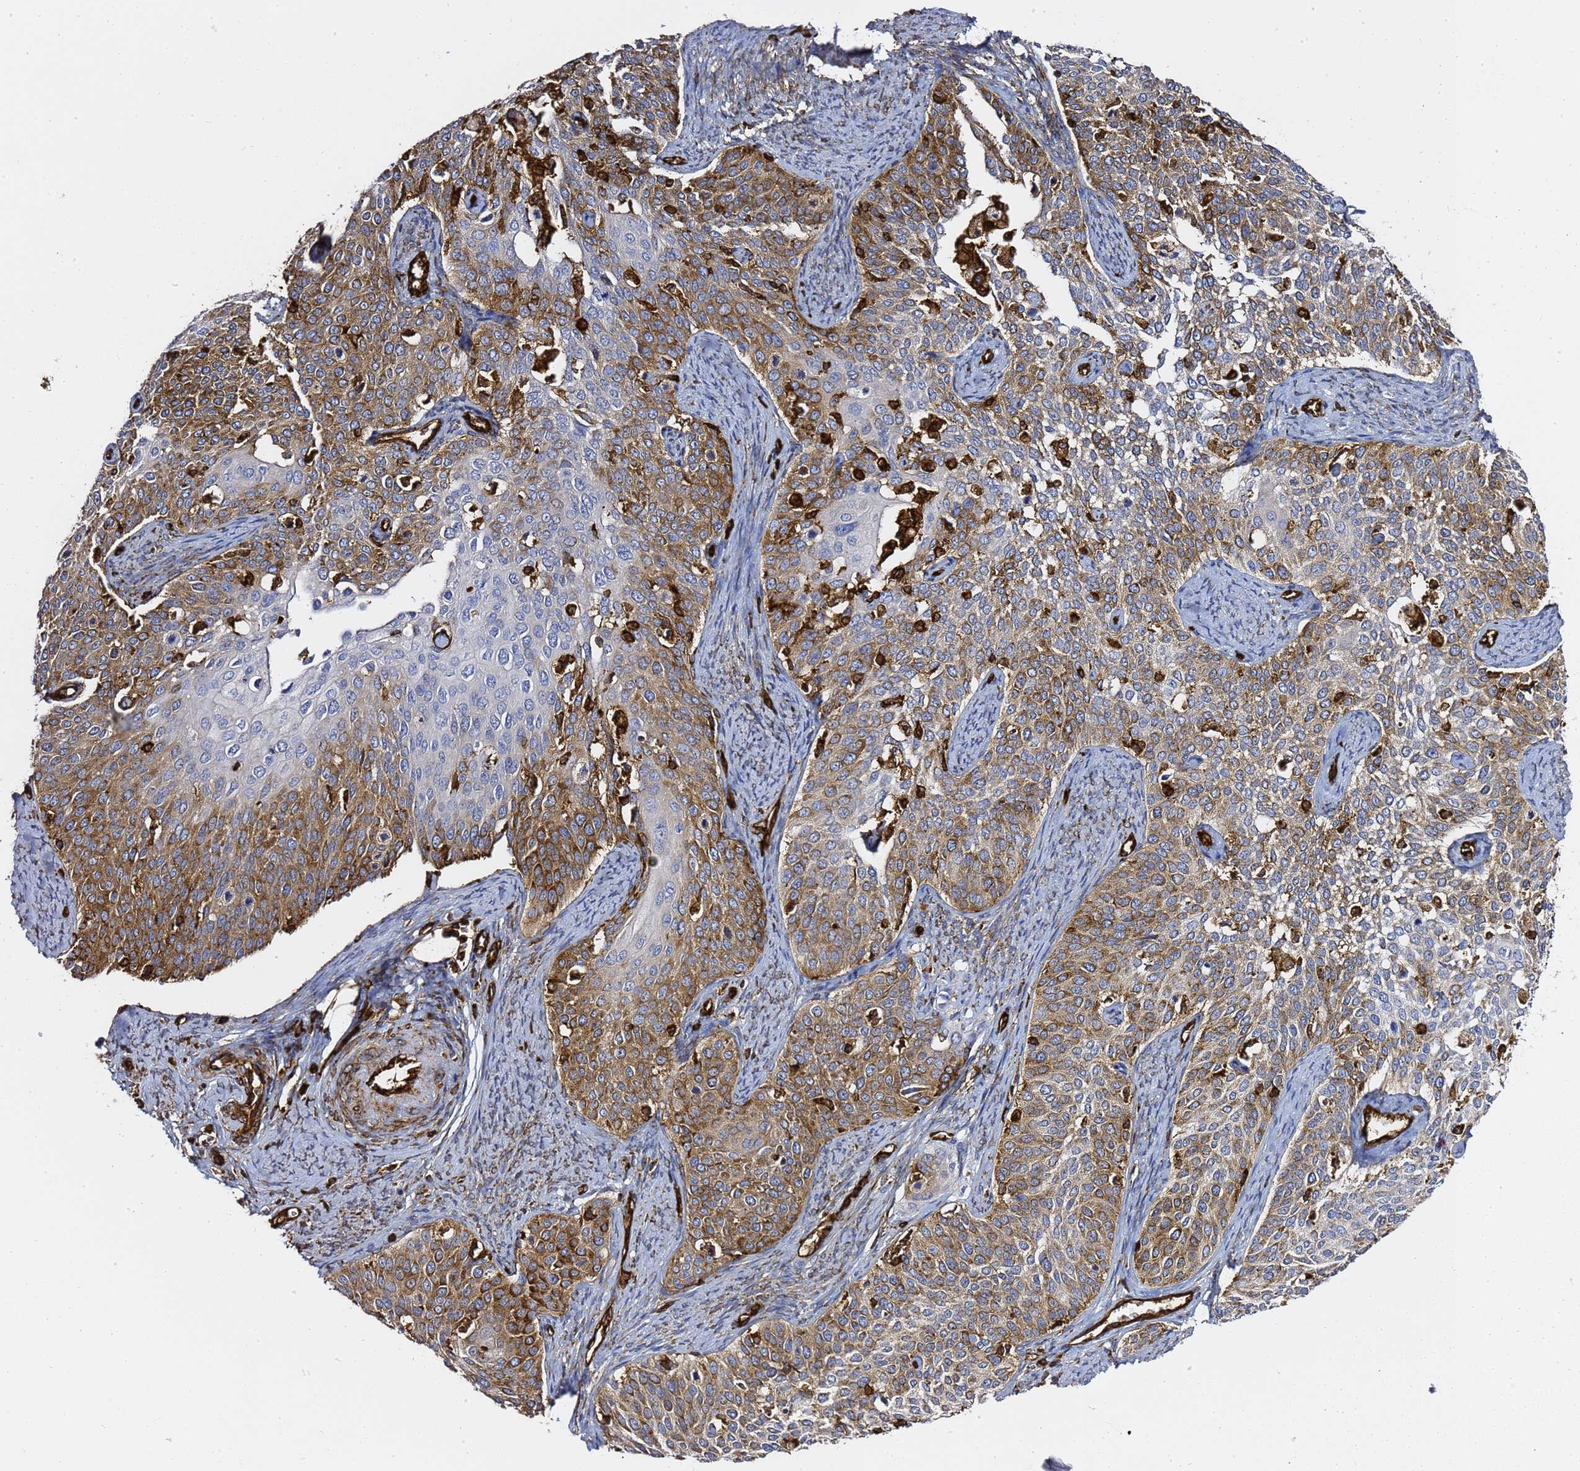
{"staining": {"intensity": "moderate", "quantity": "25%-75%", "location": "cytoplasmic/membranous"}, "tissue": "cervical cancer", "cell_type": "Tumor cells", "image_type": "cancer", "snomed": [{"axis": "morphology", "description": "Squamous cell carcinoma, NOS"}, {"axis": "topography", "description": "Cervix"}], "caption": "Tumor cells show medium levels of moderate cytoplasmic/membranous staining in about 25%-75% of cells in cervical cancer.", "gene": "ZBTB8OS", "patient": {"sex": "female", "age": 44}}